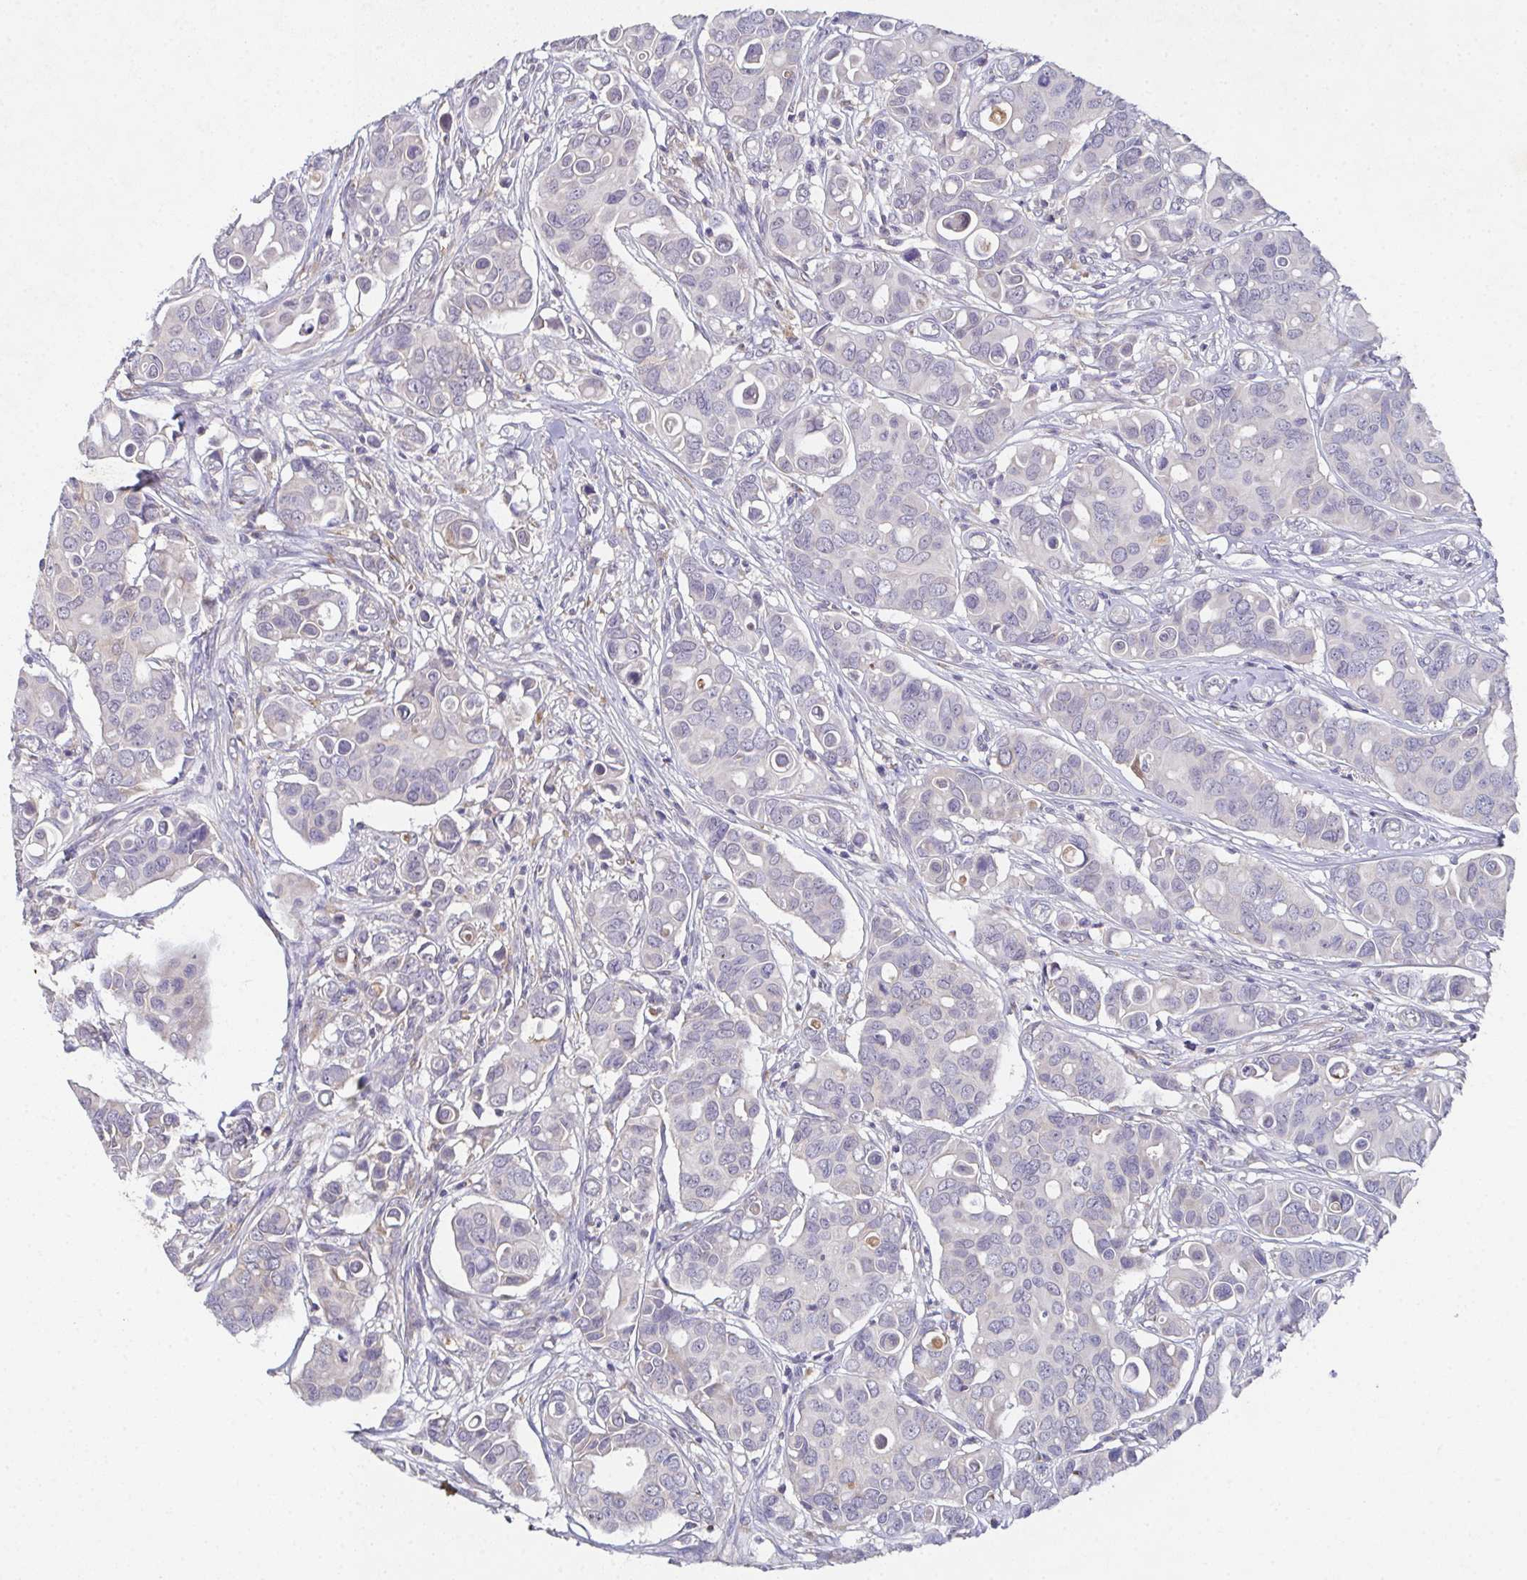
{"staining": {"intensity": "negative", "quantity": "none", "location": "none"}, "tissue": "breast cancer", "cell_type": "Tumor cells", "image_type": "cancer", "snomed": [{"axis": "morphology", "description": "Normal tissue, NOS"}, {"axis": "morphology", "description": "Duct carcinoma"}, {"axis": "topography", "description": "Skin"}, {"axis": "topography", "description": "Breast"}], "caption": "An immunohistochemistry (IHC) photomicrograph of intraductal carcinoma (breast) is shown. There is no staining in tumor cells of intraductal carcinoma (breast). (Immunohistochemistry (ihc), brightfield microscopy, high magnification).", "gene": "MT-ND3", "patient": {"sex": "female", "age": 54}}